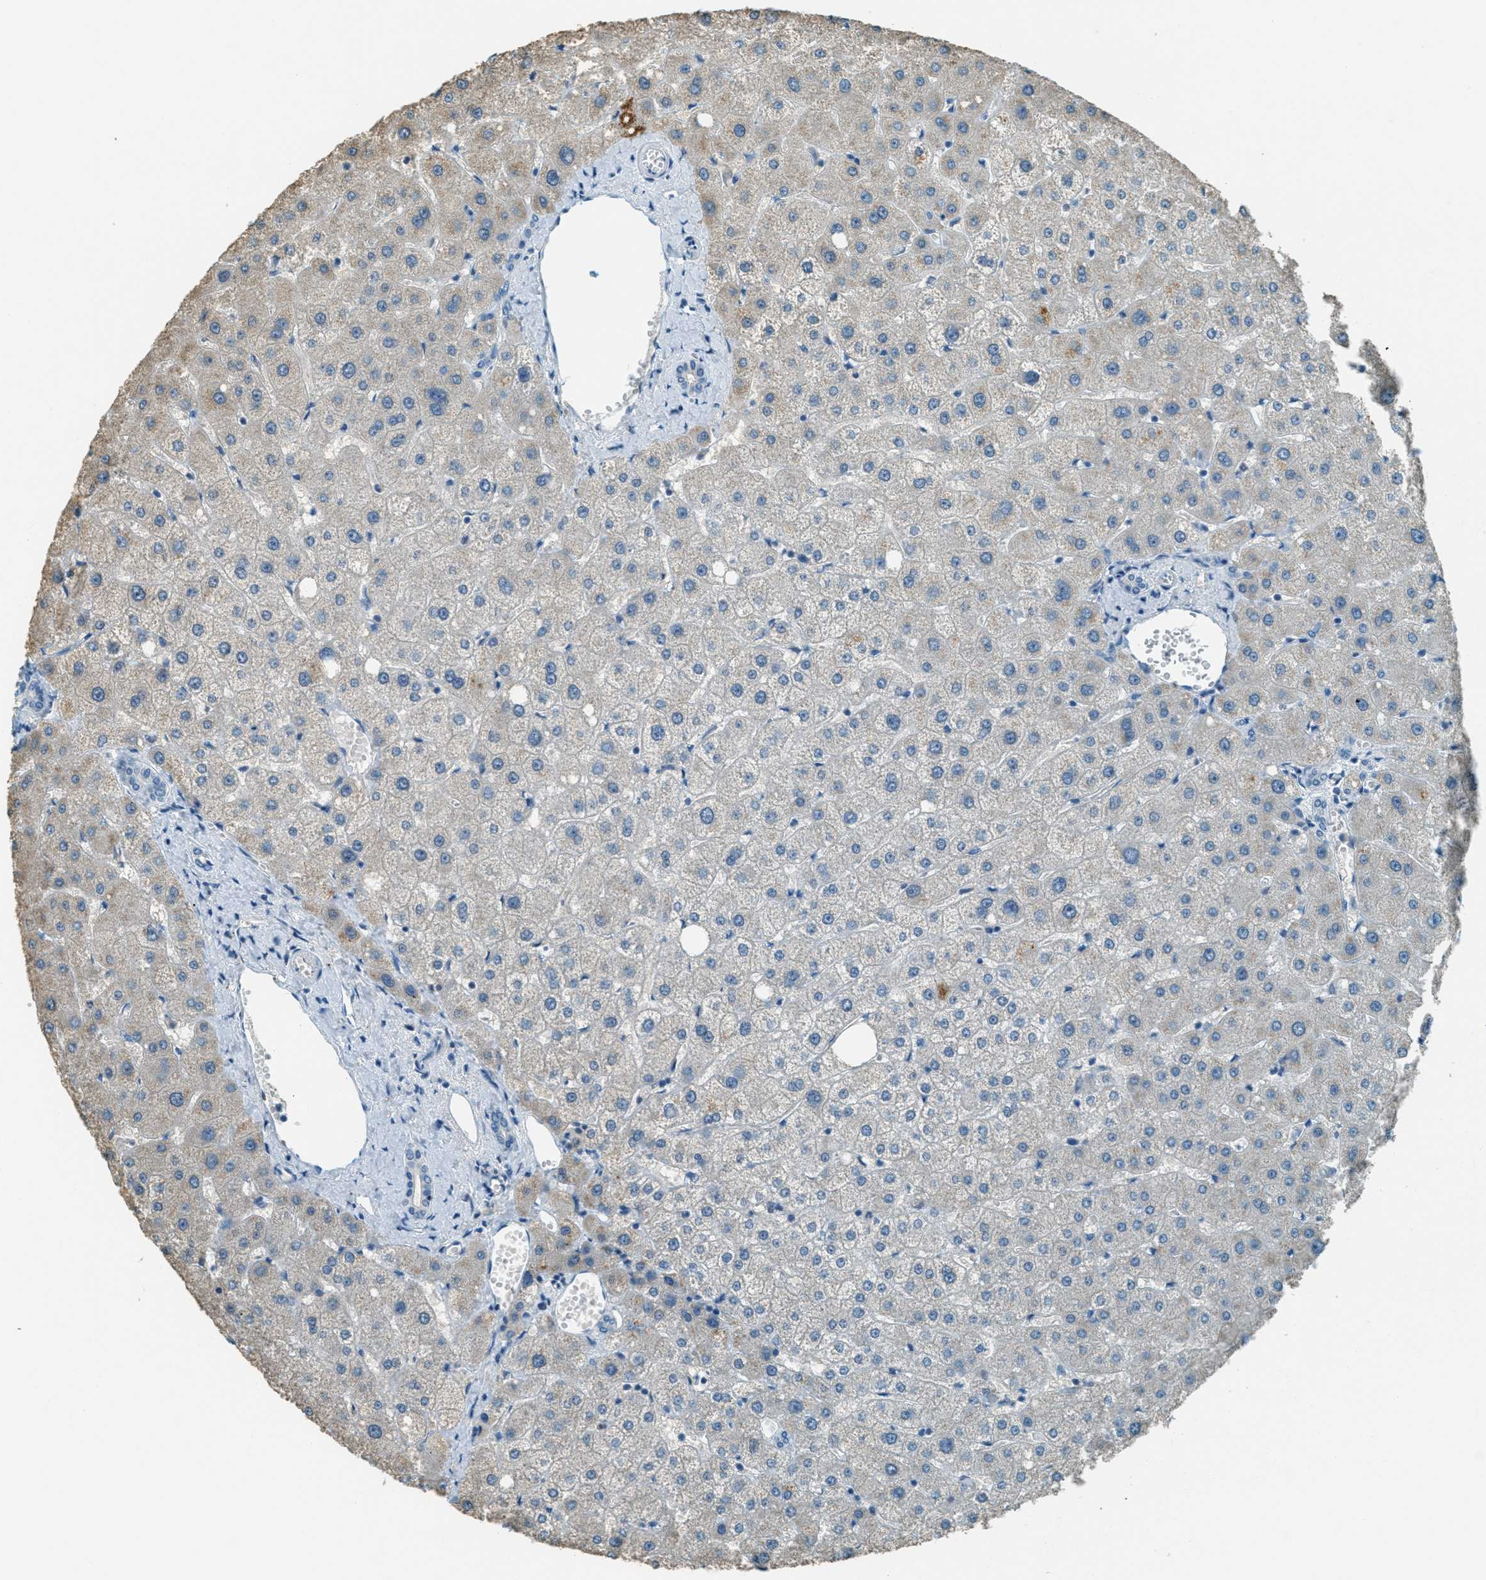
{"staining": {"intensity": "negative", "quantity": "none", "location": "none"}, "tissue": "liver", "cell_type": "Cholangiocytes", "image_type": "normal", "snomed": [{"axis": "morphology", "description": "Normal tissue, NOS"}, {"axis": "topography", "description": "Liver"}], "caption": "Immunohistochemistry (IHC) micrograph of unremarkable liver: liver stained with DAB (3,3'-diaminobenzidine) demonstrates no significant protein expression in cholangiocytes. The staining is performed using DAB (3,3'-diaminobenzidine) brown chromogen with nuclei counter-stained in using hematoxylin.", "gene": "MSLN", "patient": {"sex": "male", "age": 73}}